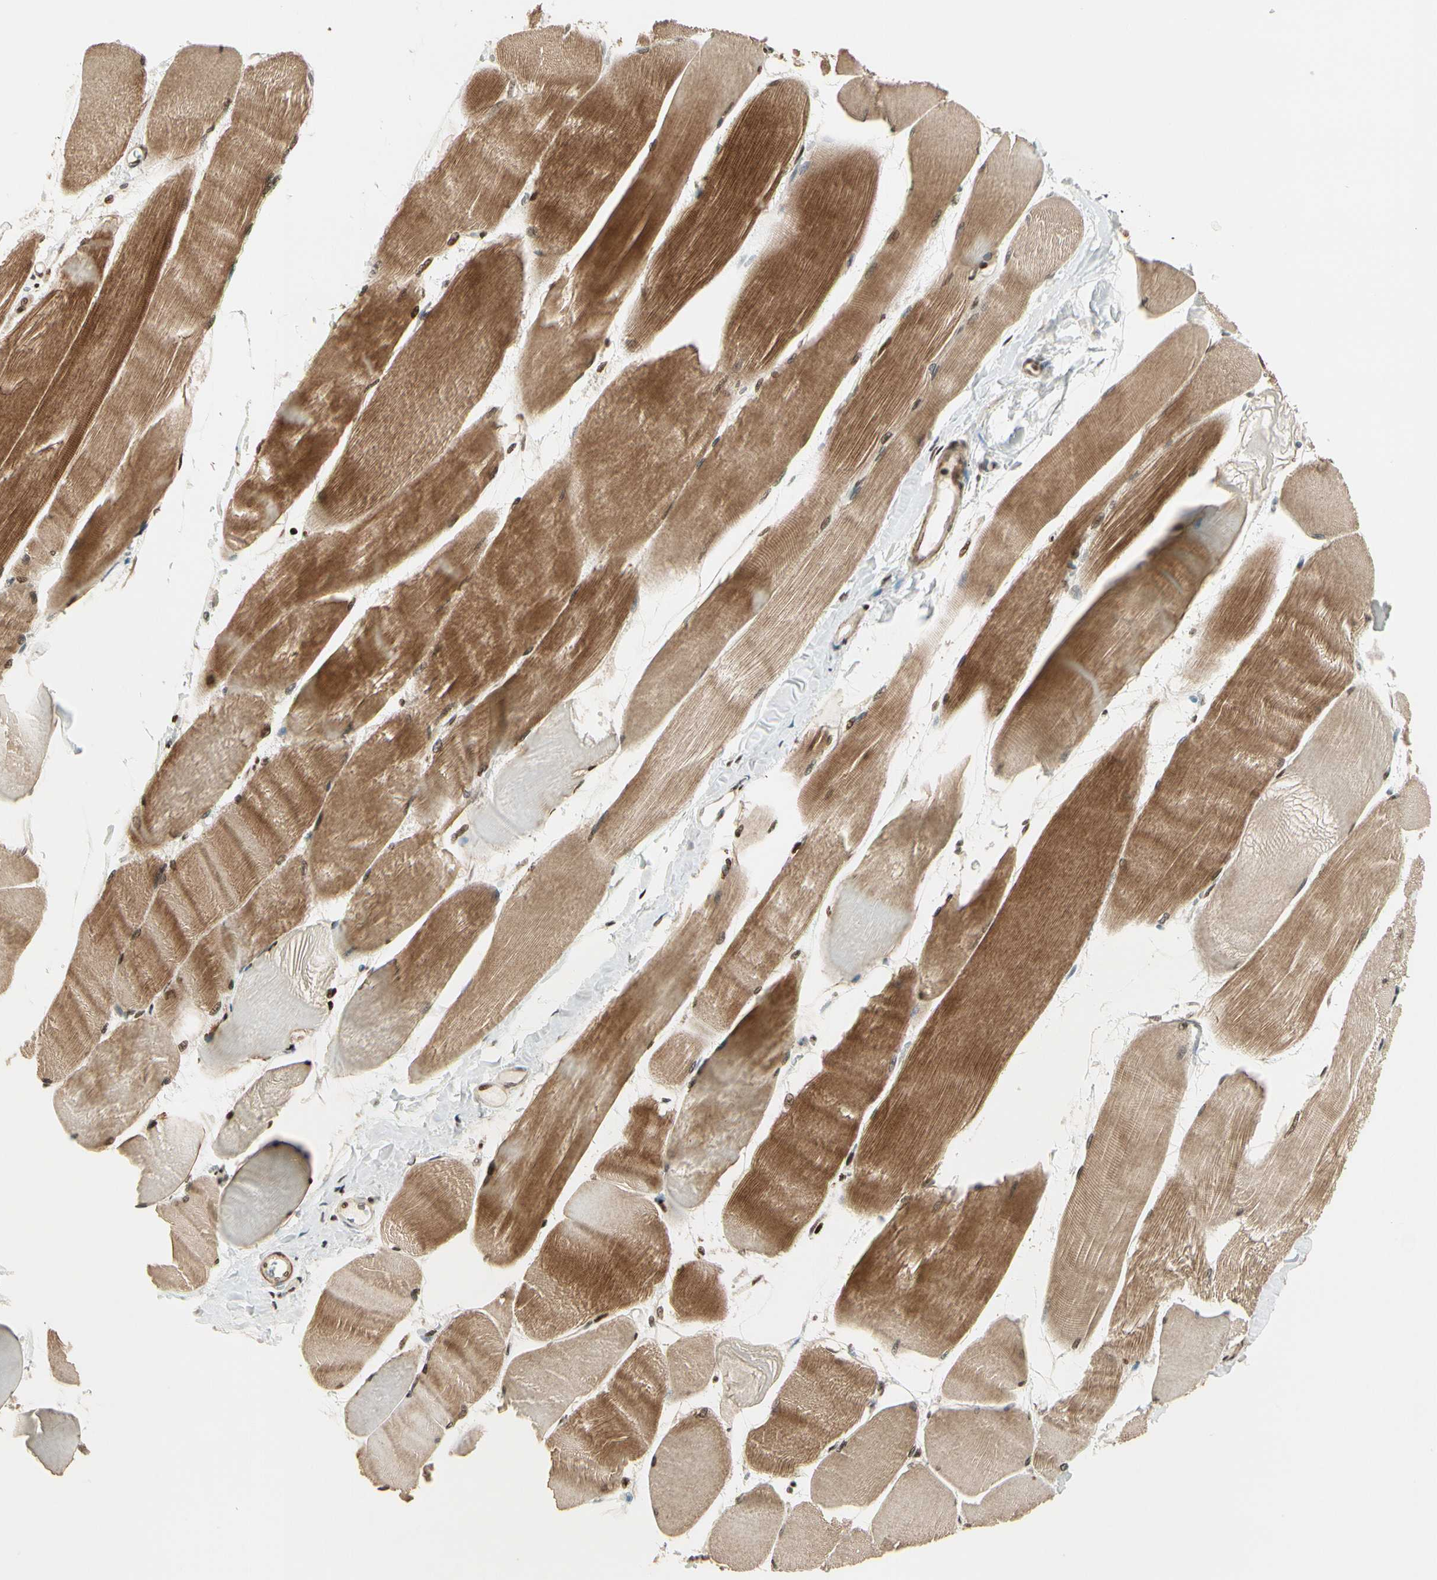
{"staining": {"intensity": "moderate", "quantity": ">75%", "location": "cytoplasmic/membranous,nuclear"}, "tissue": "skeletal muscle", "cell_type": "Myocytes", "image_type": "normal", "snomed": [{"axis": "morphology", "description": "Normal tissue, NOS"}, {"axis": "morphology", "description": "Squamous cell carcinoma, NOS"}, {"axis": "topography", "description": "Skeletal muscle"}], "caption": "Immunohistochemistry (IHC) micrograph of unremarkable skeletal muscle: skeletal muscle stained using immunohistochemistry displays medium levels of moderate protein expression localized specifically in the cytoplasmic/membranous,nuclear of myocytes, appearing as a cytoplasmic/membranous,nuclear brown color.", "gene": "TSHZ3", "patient": {"sex": "male", "age": 51}}